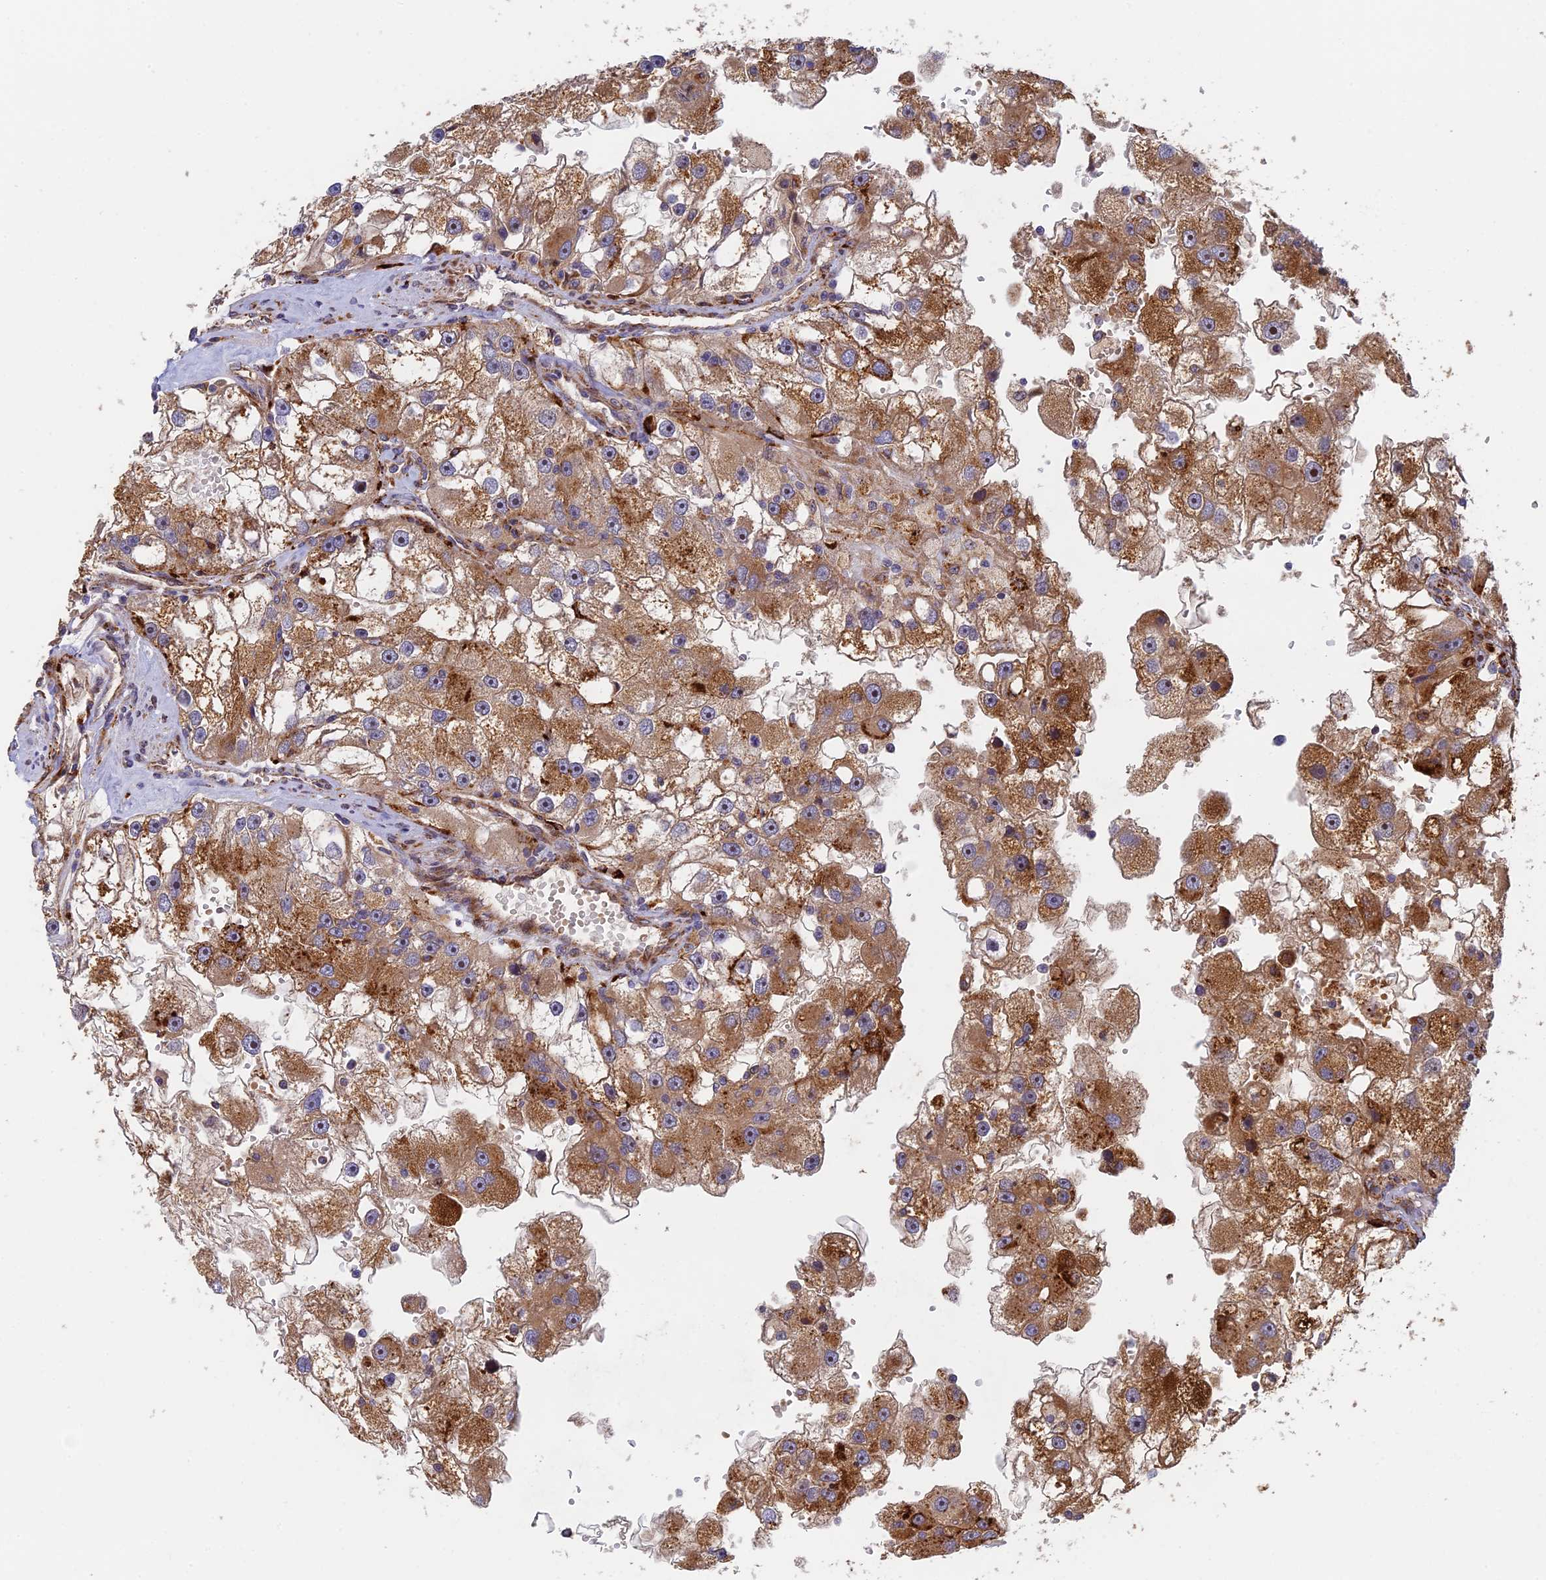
{"staining": {"intensity": "moderate", "quantity": ">75%", "location": "cytoplasmic/membranous,nuclear"}, "tissue": "renal cancer", "cell_type": "Tumor cells", "image_type": "cancer", "snomed": [{"axis": "morphology", "description": "Adenocarcinoma, NOS"}, {"axis": "topography", "description": "Kidney"}], "caption": "Protein expression by immunohistochemistry reveals moderate cytoplasmic/membranous and nuclear expression in approximately >75% of tumor cells in renal adenocarcinoma.", "gene": "PPP2R3C", "patient": {"sex": "male", "age": 63}}